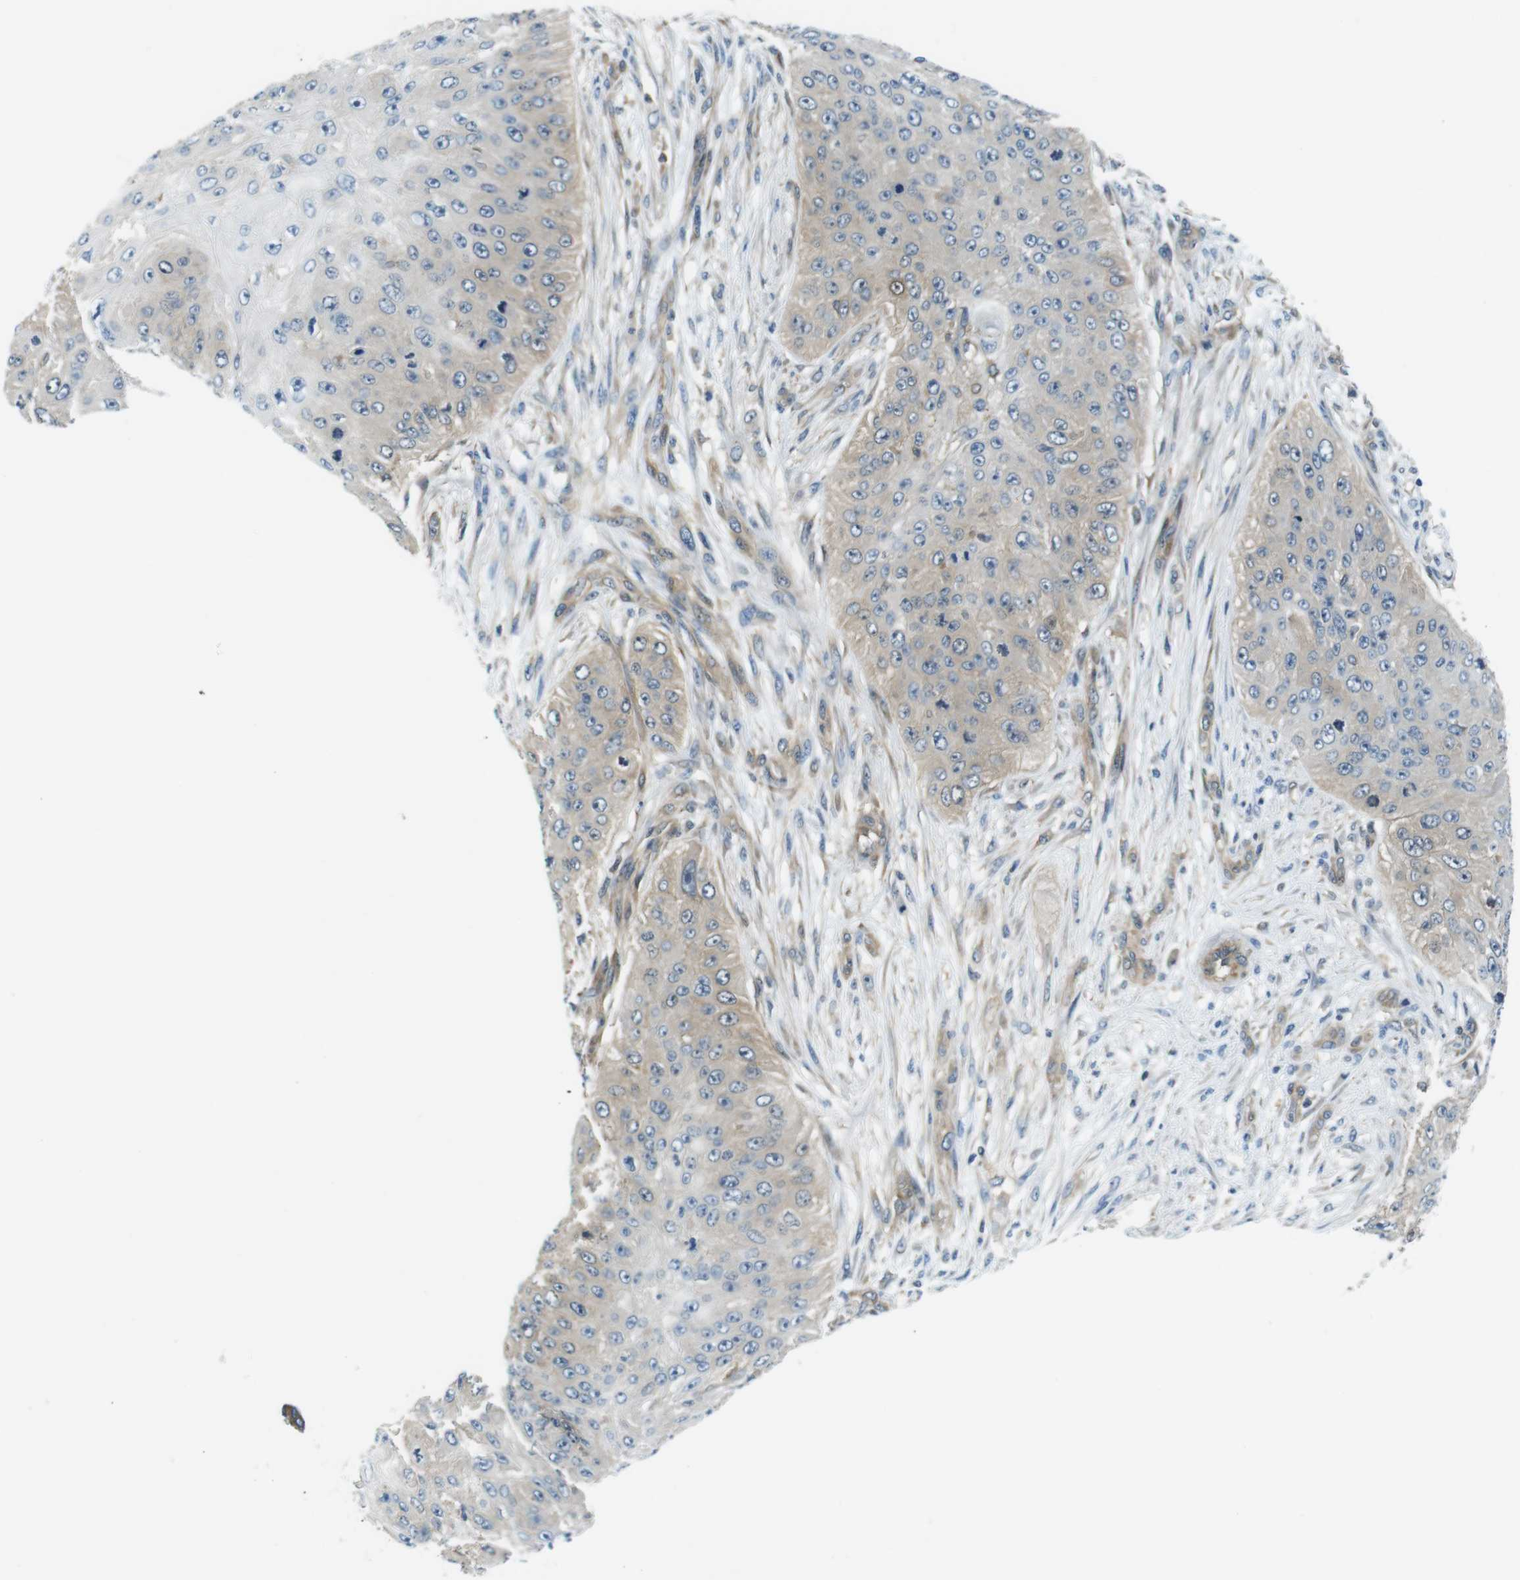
{"staining": {"intensity": "weak", "quantity": "25%-75%", "location": "cytoplasmic/membranous"}, "tissue": "skin cancer", "cell_type": "Tumor cells", "image_type": "cancer", "snomed": [{"axis": "morphology", "description": "Squamous cell carcinoma, NOS"}, {"axis": "topography", "description": "Skin"}], "caption": "The immunohistochemical stain shows weak cytoplasmic/membranous positivity in tumor cells of skin cancer tissue.", "gene": "TES", "patient": {"sex": "female", "age": 80}}